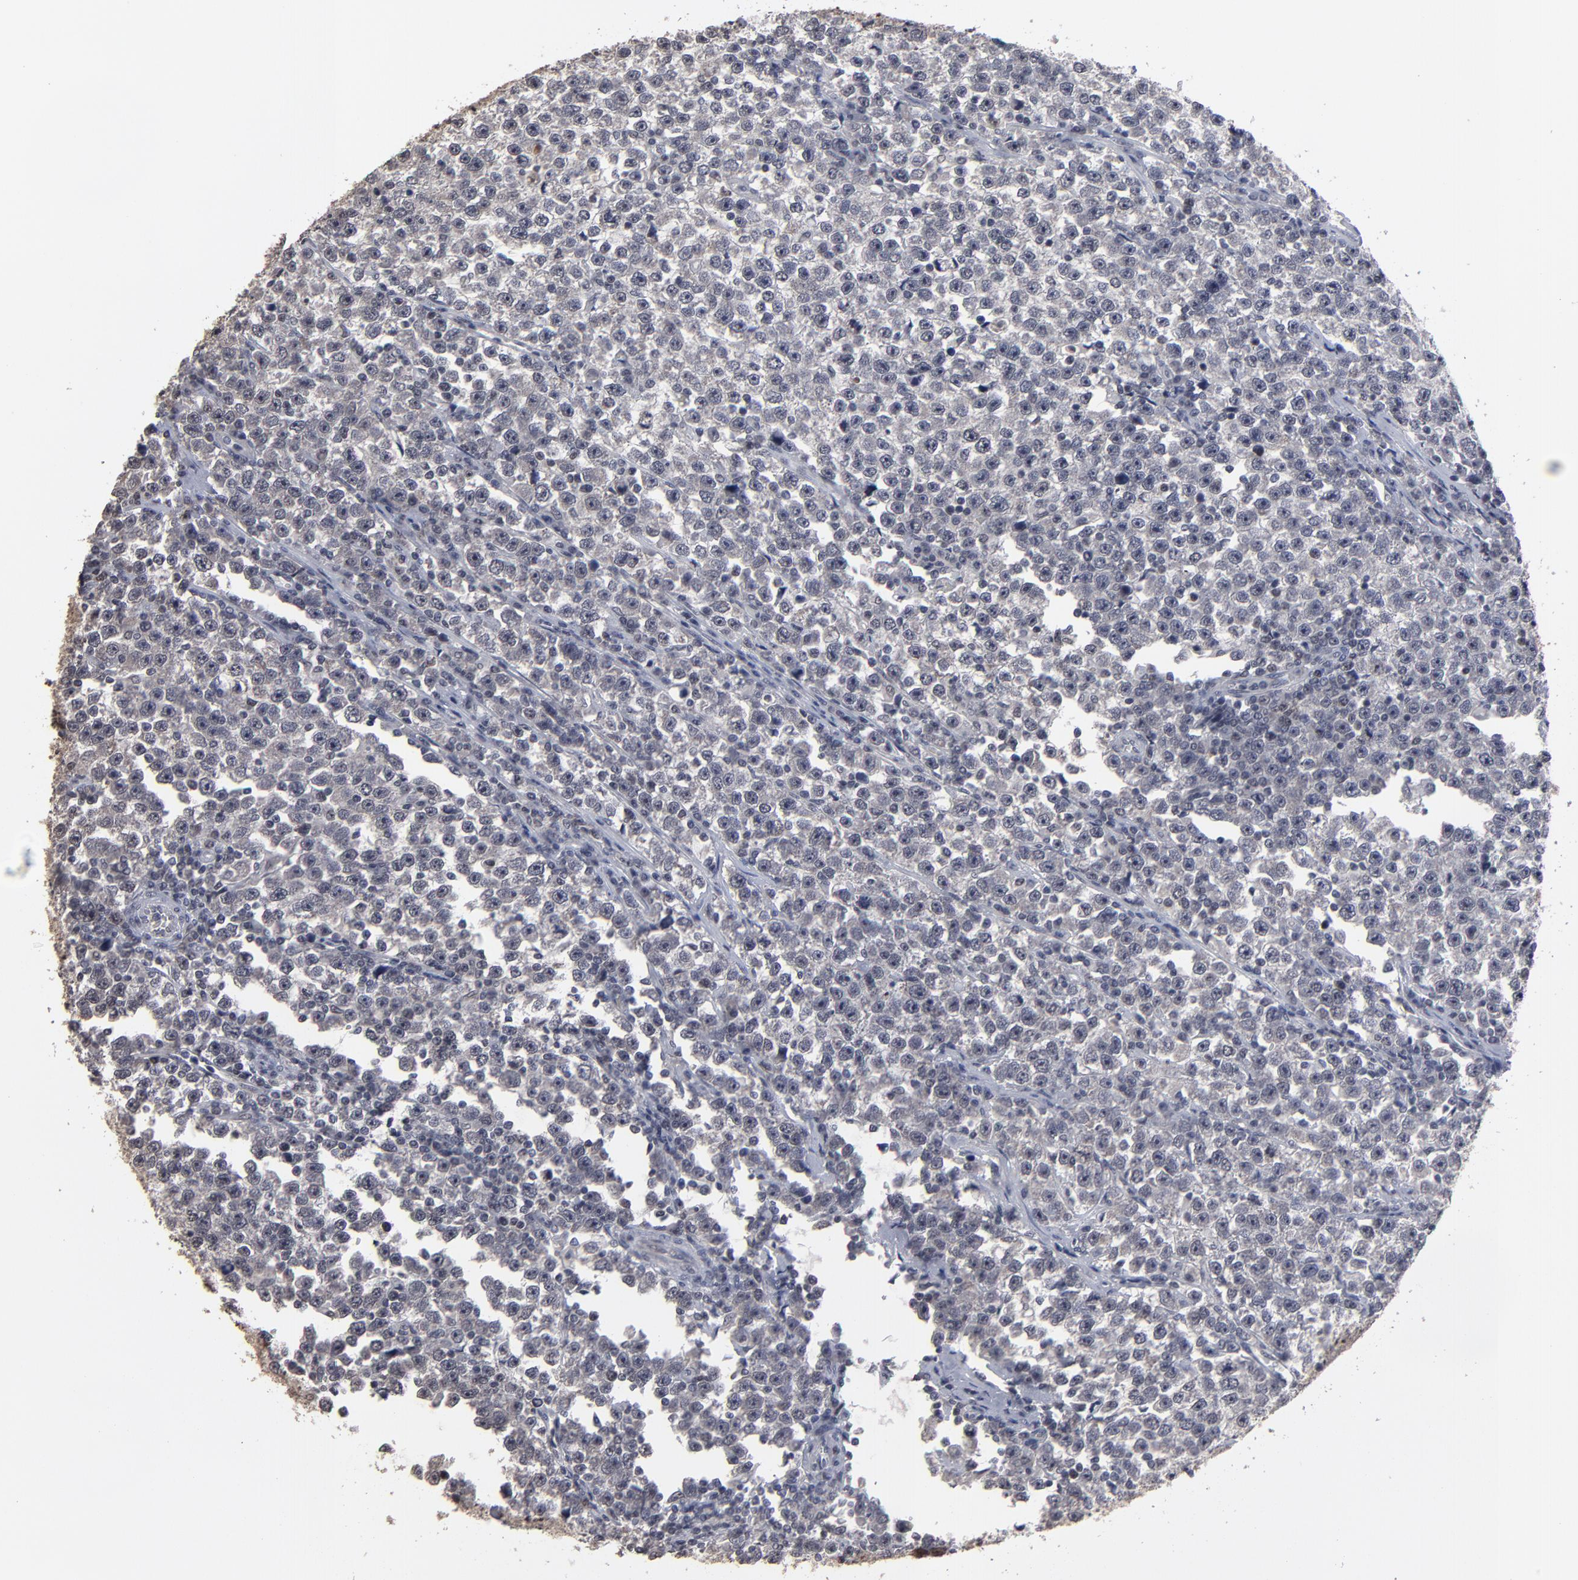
{"staining": {"intensity": "negative", "quantity": "none", "location": "none"}, "tissue": "testis cancer", "cell_type": "Tumor cells", "image_type": "cancer", "snomed": [{"axis": "morphology", "description": "Seminoma, NOS"}, {"axis": "topography", "description": "Testis"}], "caption": "Tumor cells show no significant protein expression in seminoma (testis).", "gene": "SSRP1", "patient": {"sex": "male", "age": 43}}